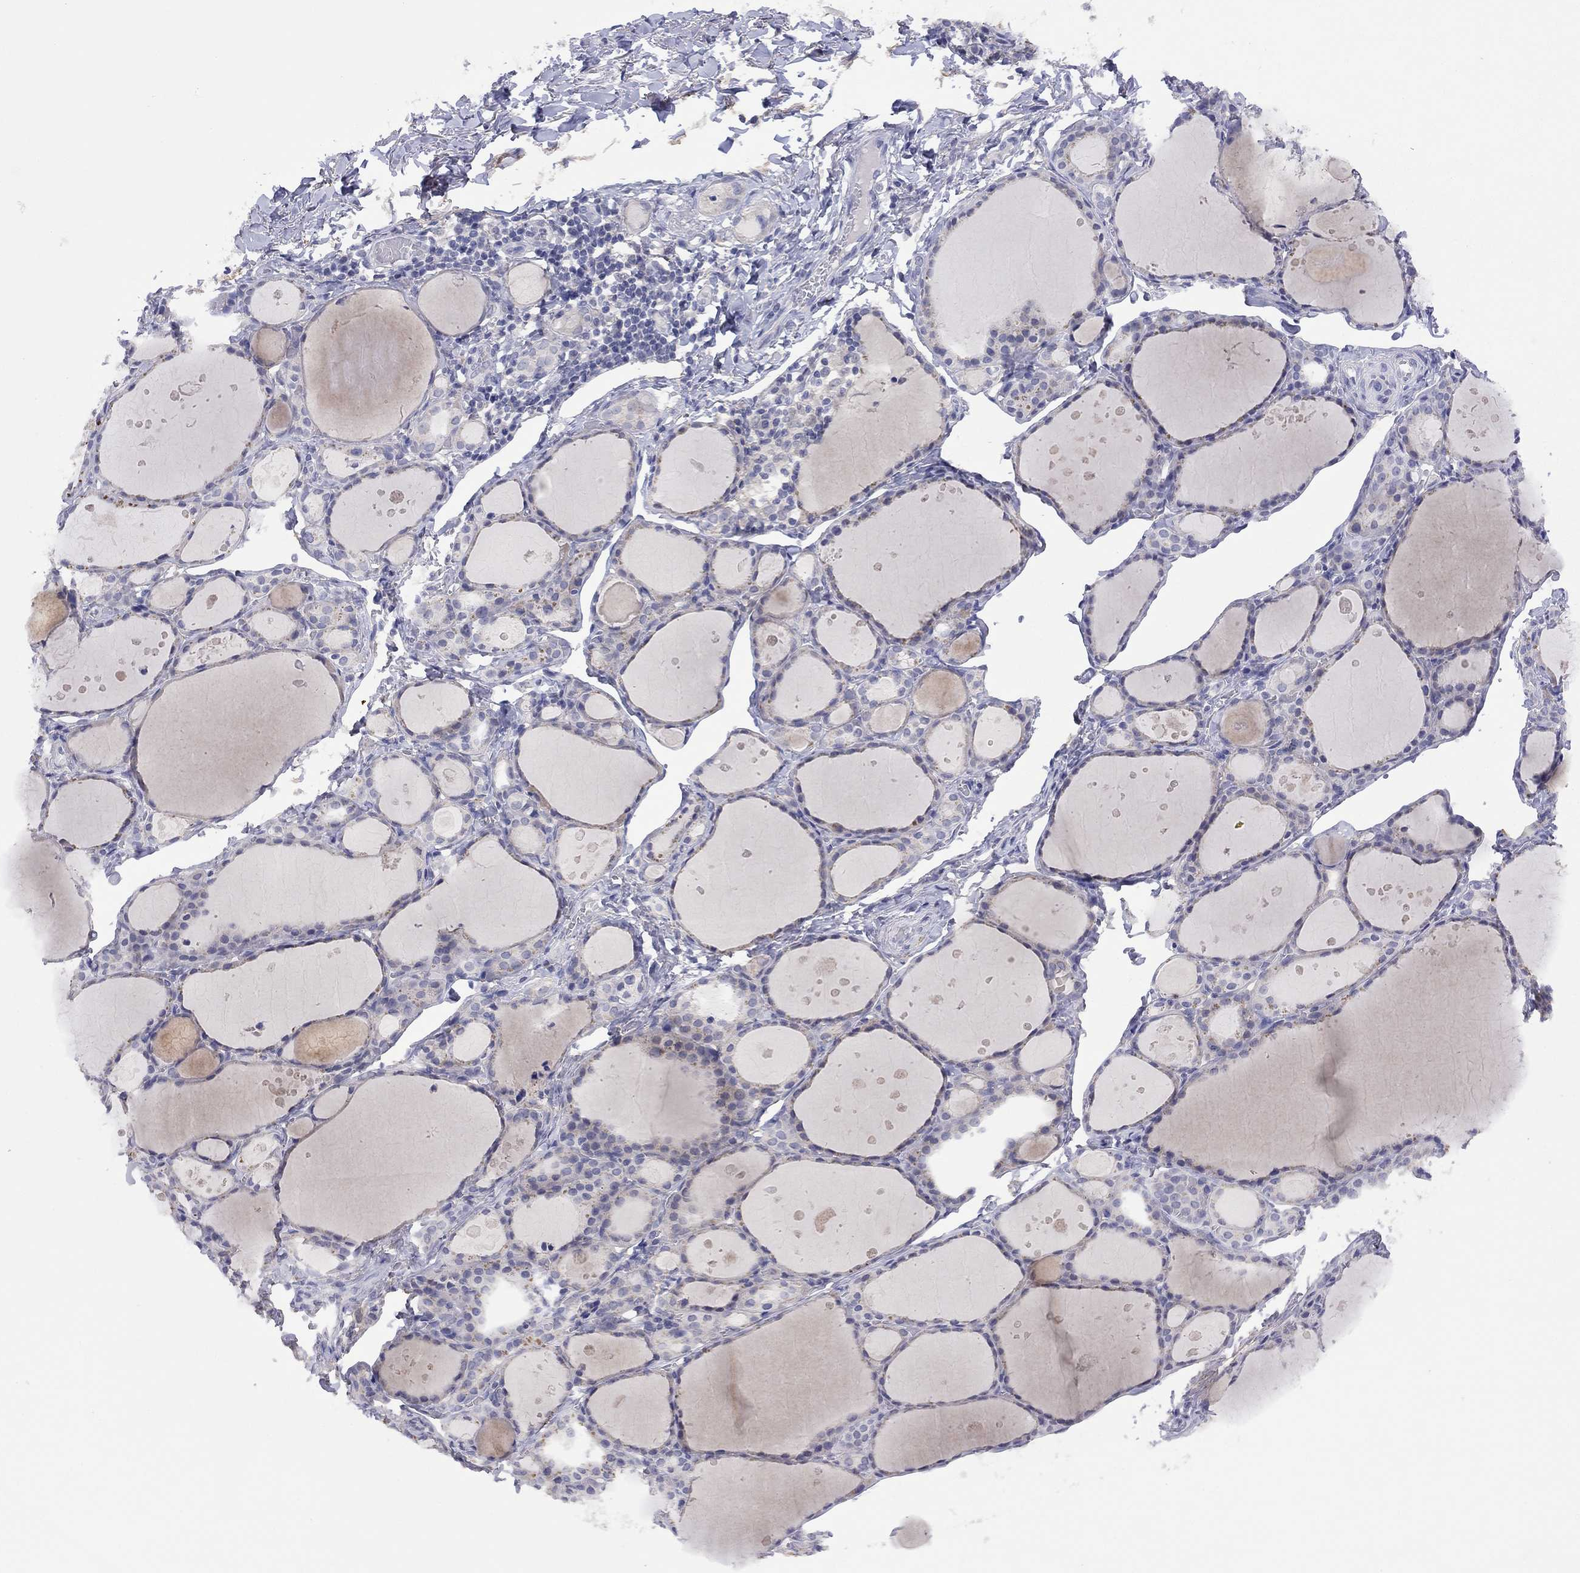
{"staining": {"intensity": "weak", "quantity": "25%-75%", "location": "cytoplasmic/membranous"}, "tissue": "thyroid gland", "cell_type": "Glandular cells", "image_type": "normal", "snomed": [{"axis": "morphology", "description": "Normal tissue, NOS"}, {"axis": "topography", "description": "Thyroid gland"}], "caption": "Thyroid gland stained with DAB IHC exhibits low levels of weak cytoplasmic/membranous positivity in approximately 25%-75% of glandular cells. (Stains: DAB in brown, nuclei in blue, Microscopy: brightfield microscopy at high magnification).", "gene": "CYP2B6", "patient": {"sex": "male", "age": 68}}